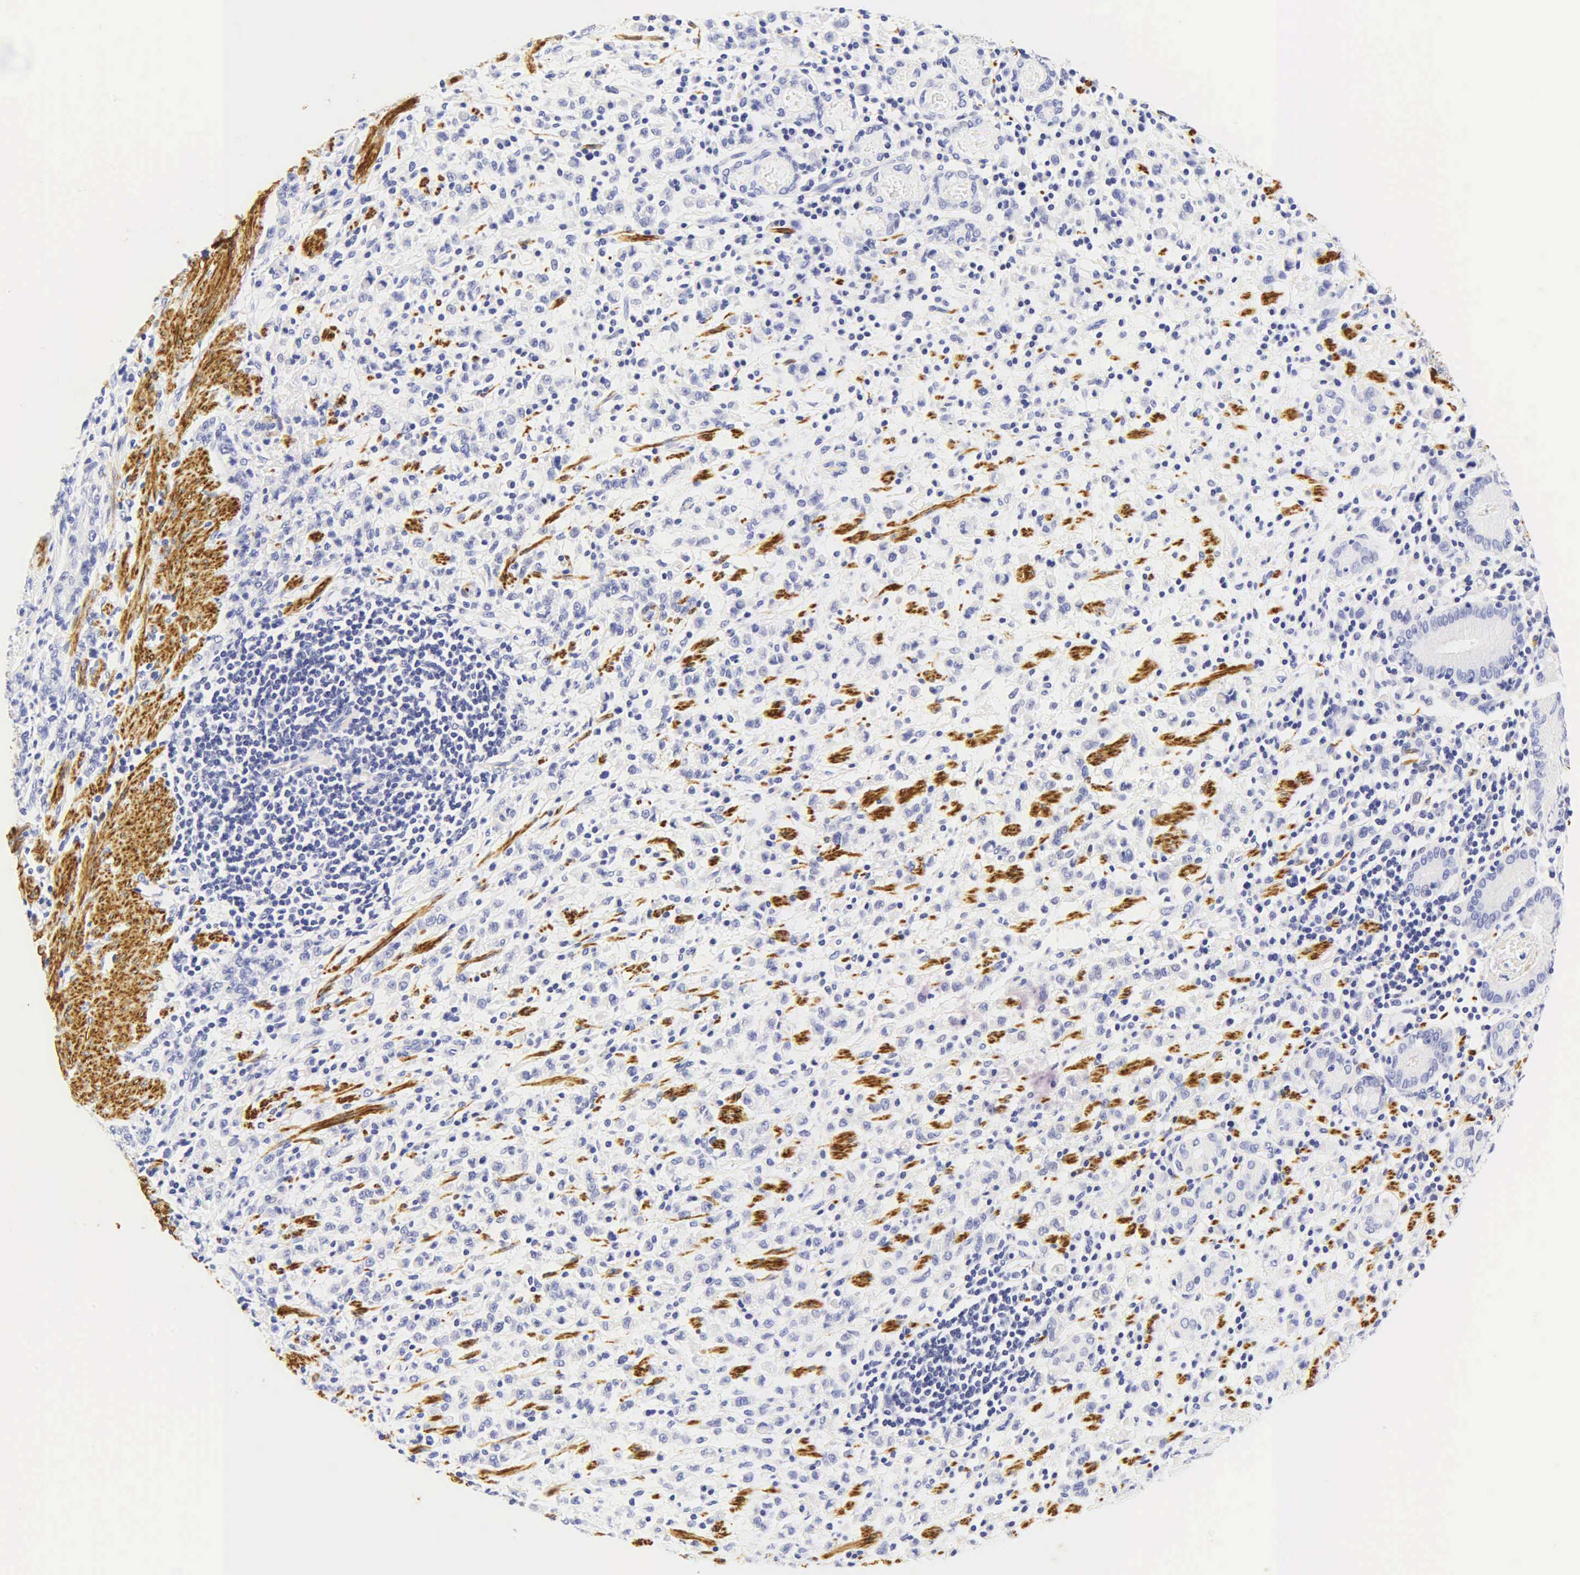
{"staining": {"intensity": "negative", "quantity": "none", "location": "none"}, "tissue": "stomach cancer", "cell_type": "Tumor cells", "image_type": "cancer", "snomed": [{"axis": "morphology", "description": "Adenocarcinoma, NOS"}, {"axis": "topography", "description": "Stomach, lower"}], "caption": "A high-resolution photomicrograph shows IHC staining of stomach cancer (adenocarcinoma), which displays no significant staining in tumor cells.", "gene": "DES", "patient": {"sex": "male", "age": 88}}